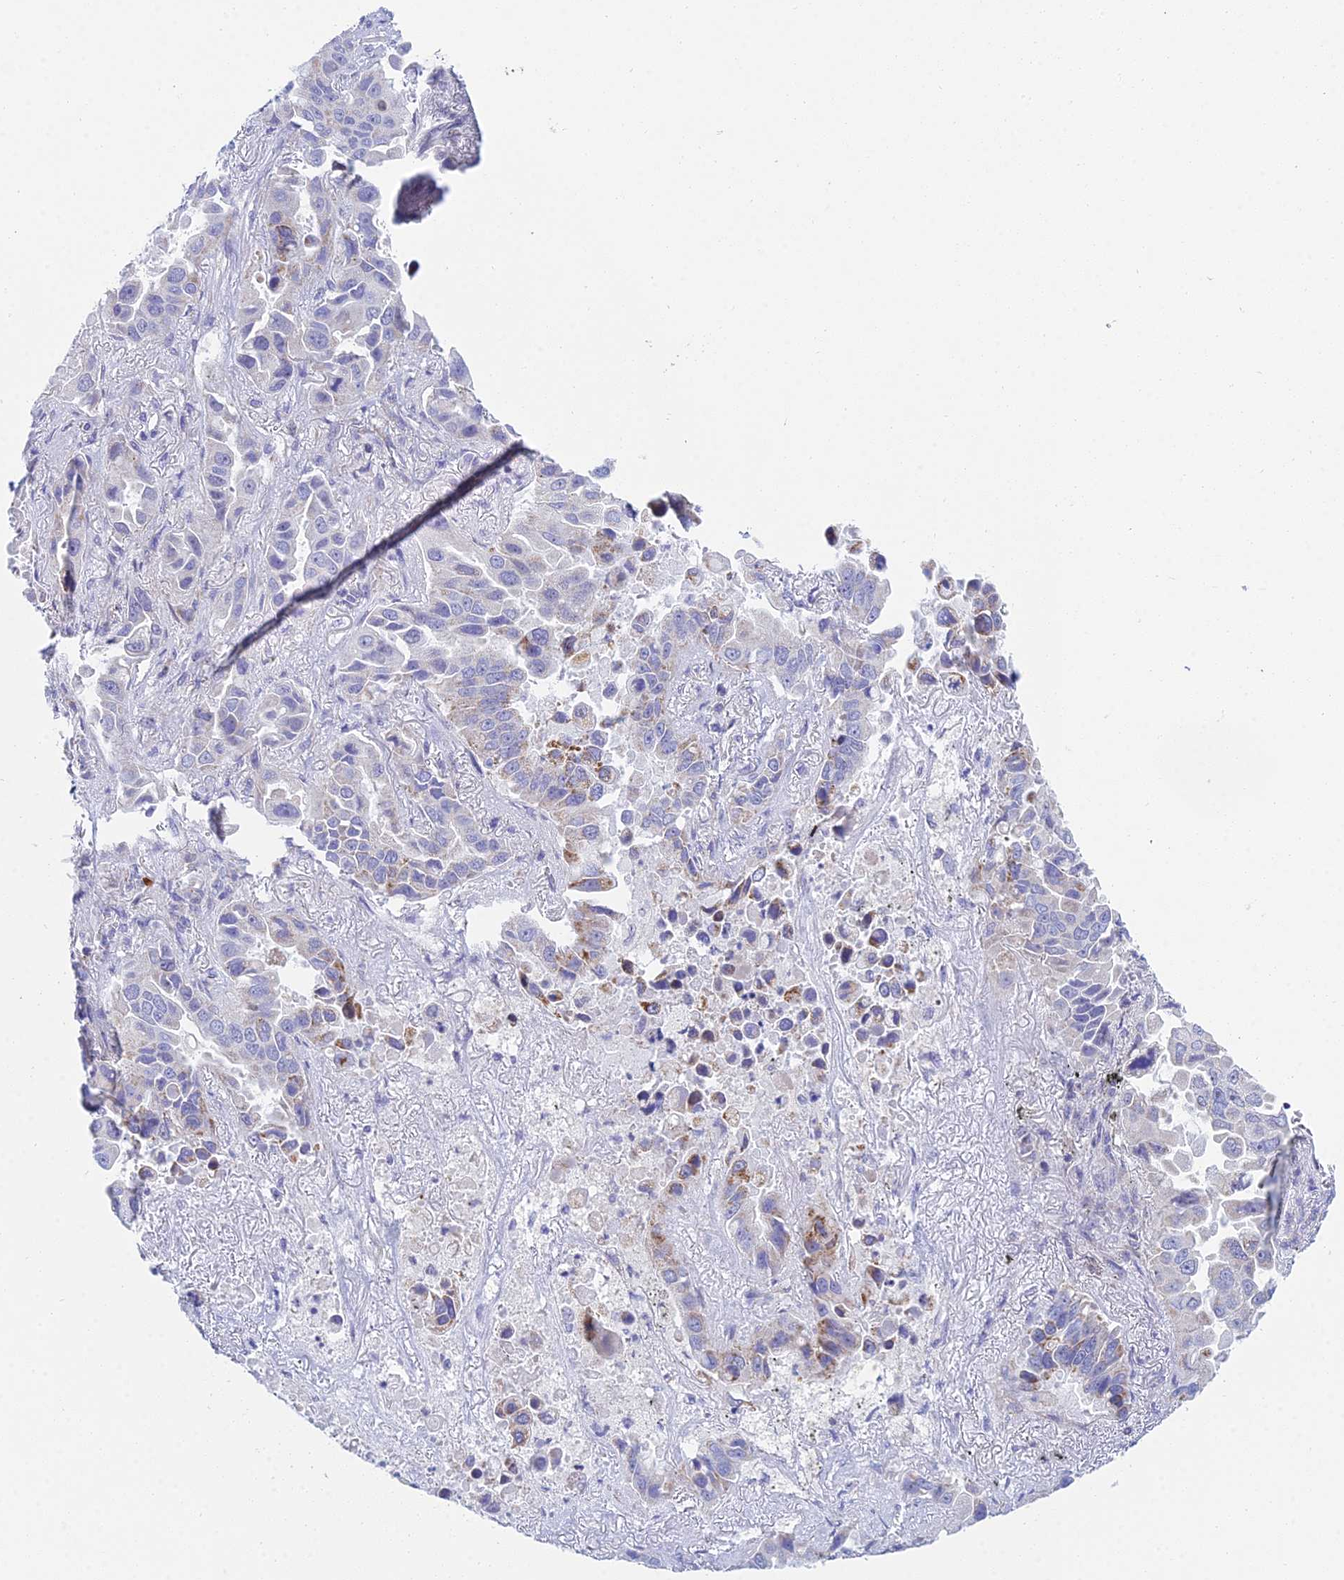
{"staining": {"intensity": "weak", "quantity": "<25%", "location": "cytoplasmic/membranous"}, "tissue": "lung cancer", "cell_type": "Tumor cells", "image_type": "cancer", "snomed": [{"axis": "morphology", "description": "Adenocarcinoma, NOS"}, {"axis": "topography", "description": "Lung"}], "caption": "An immunohistochemistry micrograph of lung adenocarcinoma is shown. There is no staining in tumor cells of lung adenocarcinoma.", "gene": "PRR13", "patient": {"sex": "male", "age": 64}}